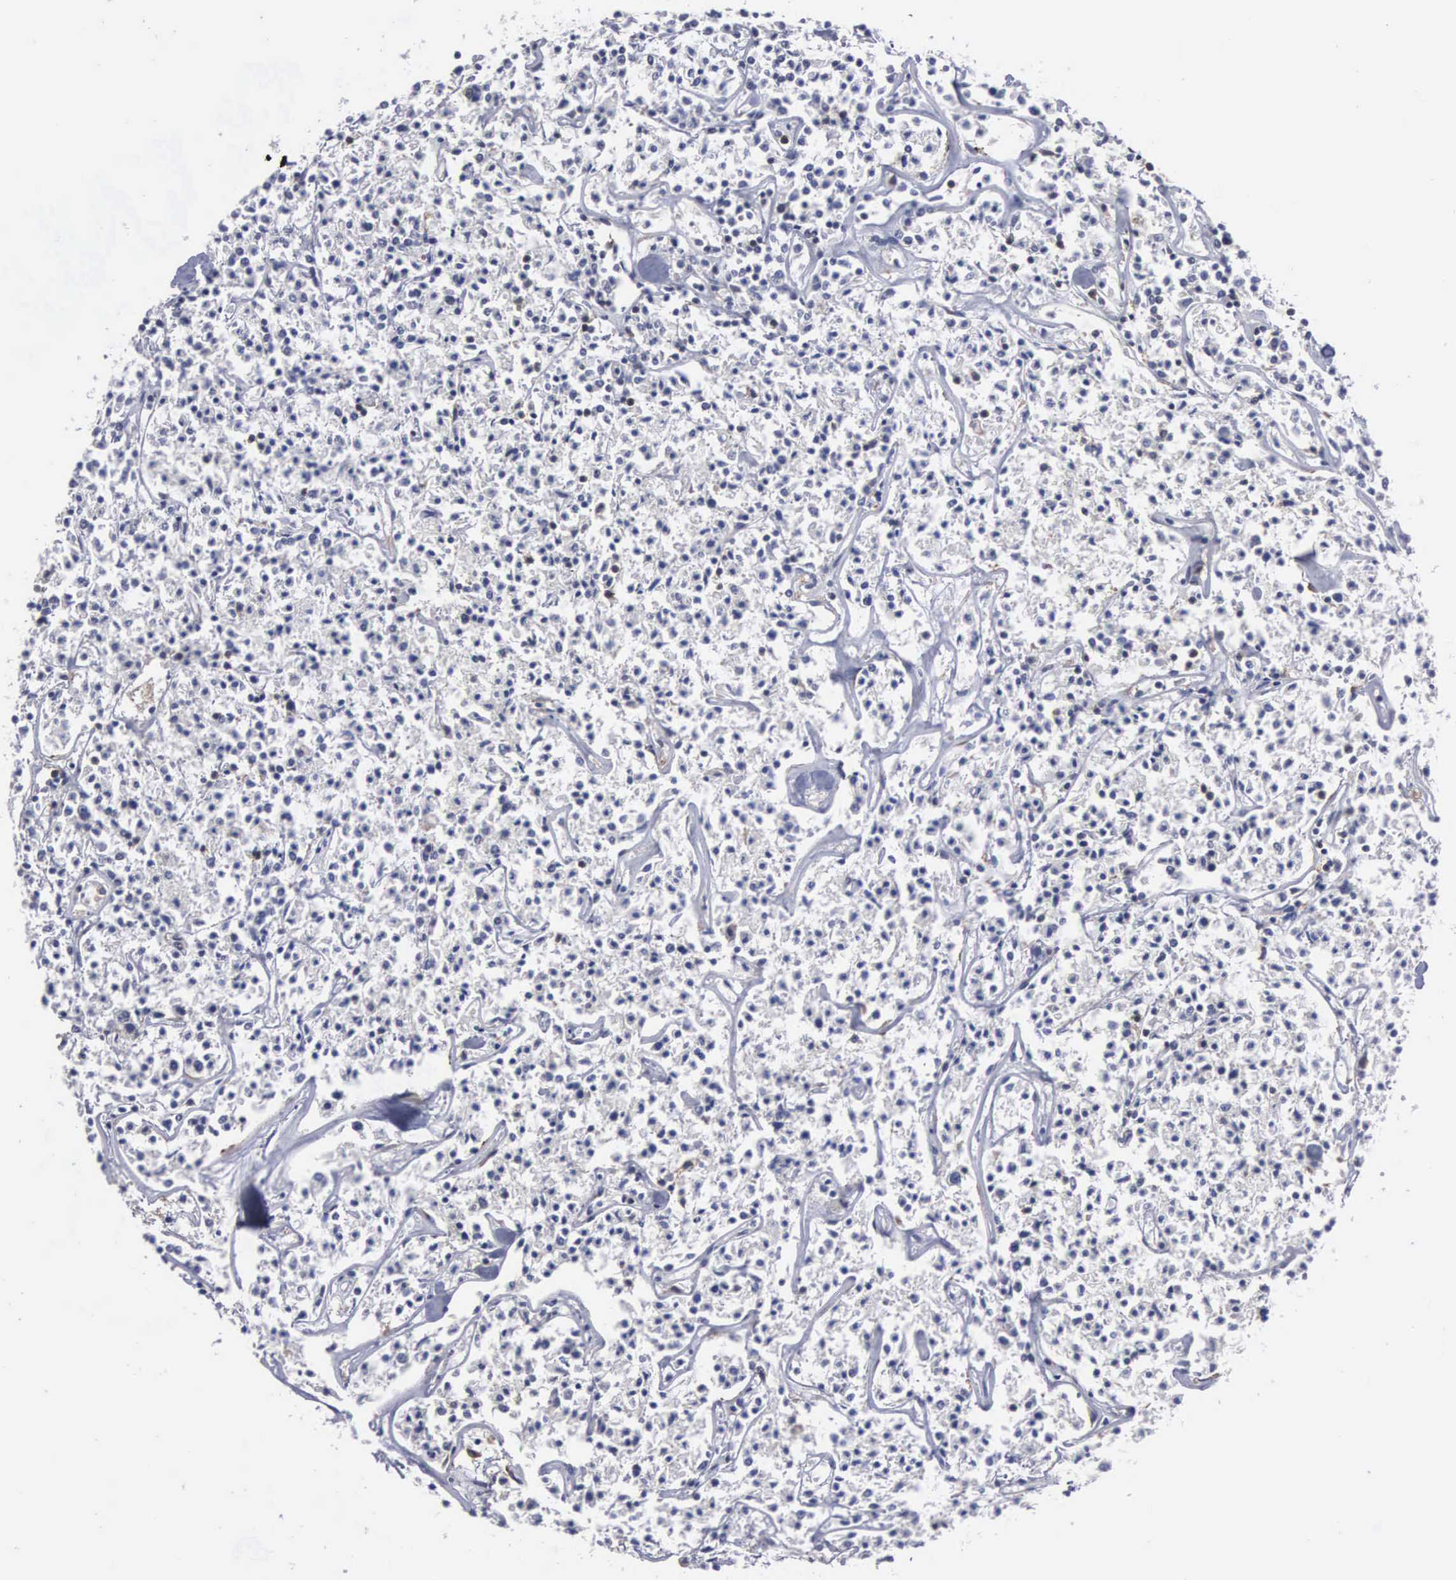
{"staining": {"intensity": "negative", "quantity": "none", "location": "none"}, "tissue": "lymphoma", "cell_type": "Tumor cells", "image_type": "cancer", "snomed": [{"axis": "morphology", "description": "Malignant lymphoma, non-Hodgkin's type, Low grade"}, {"axis": "topography", "description": "Small intestine"}], "caption": "The micrograph shows no staining of tumor cells in low-grade malignant lymphoma, non-Hodgkin's type.", "gene": "TRMT5", "patient": {"sex": "female", "age": 59}}